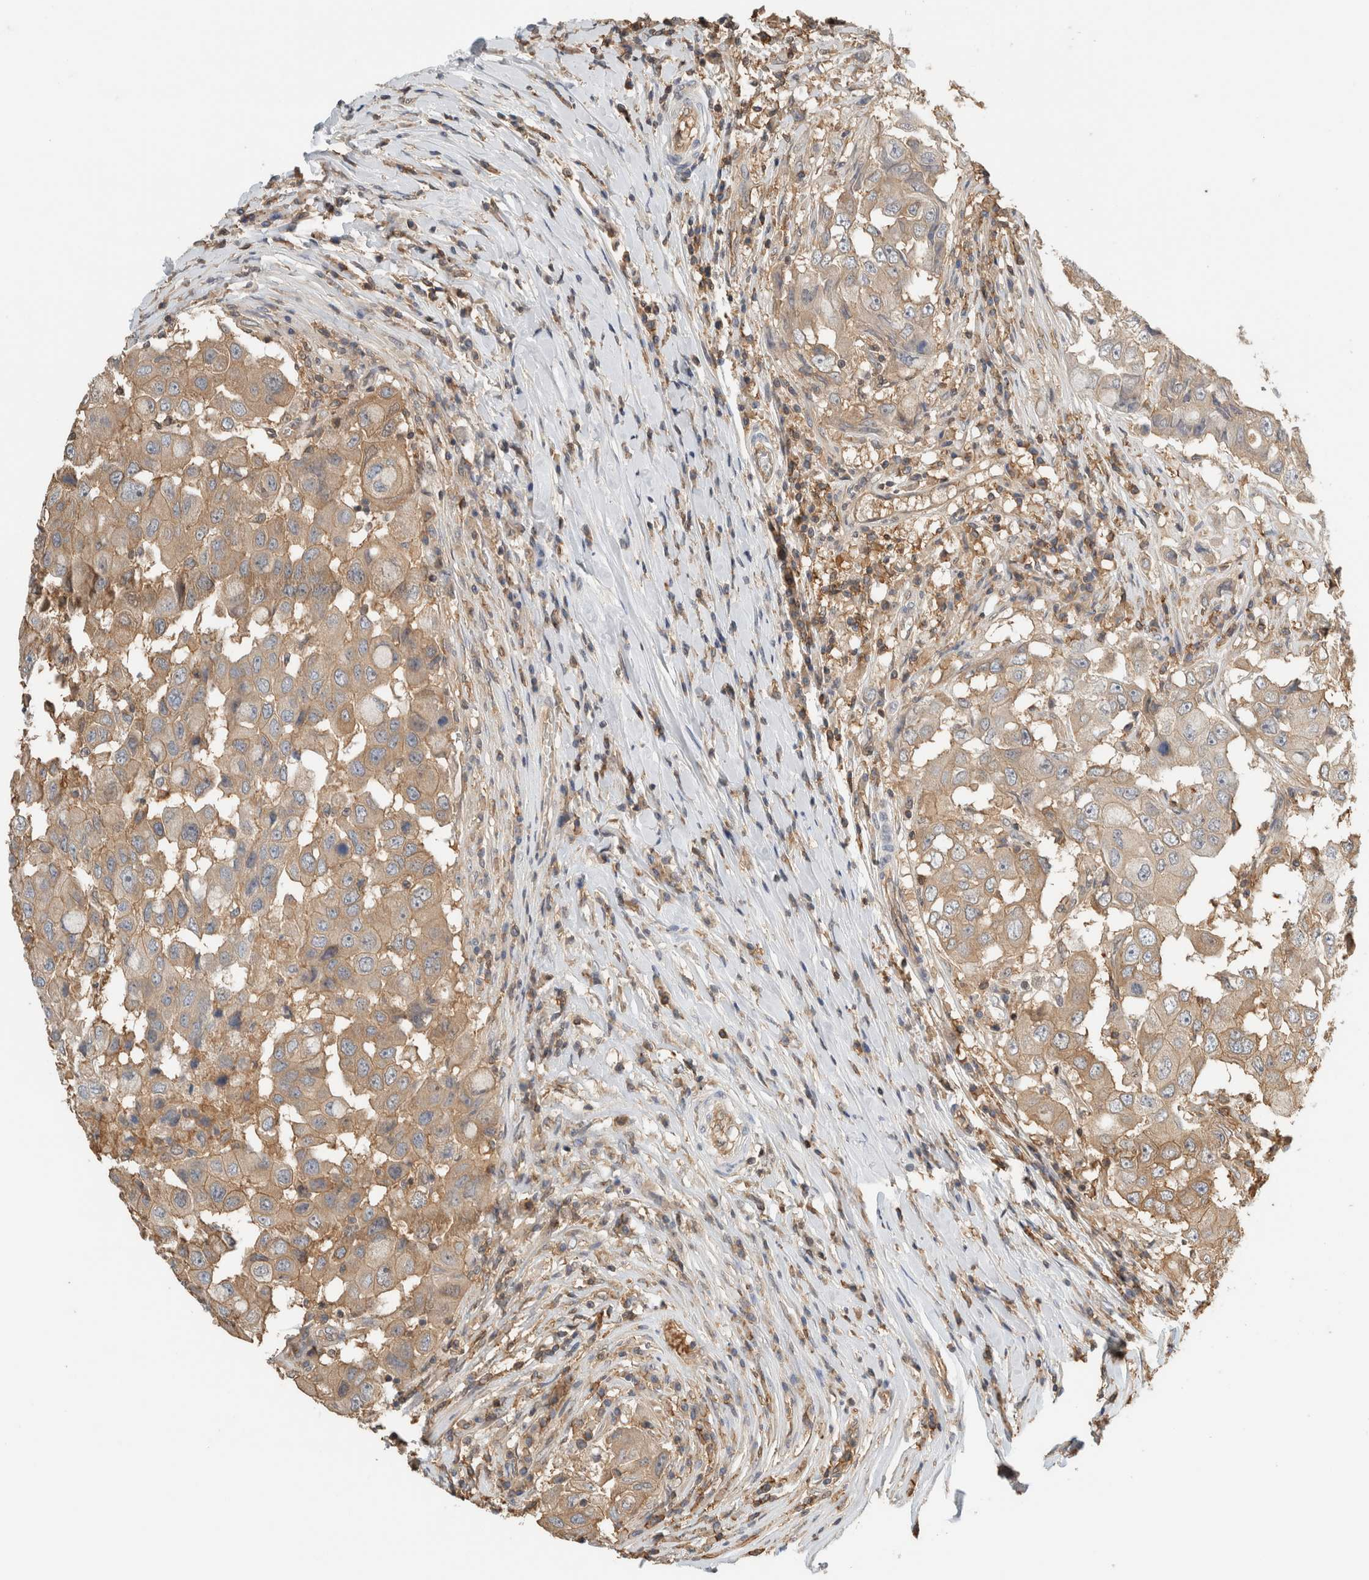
{"staining": {"intensity": "weak", "quantity": "25%-75%", "location": "cytoplasmic/membranous"}, "tissue": "breast cancer", "cell_type": "Tumor cells", "image_type": "cancer", "snomed": [{"axis": "morphology", "description": "Duct carcinoma"}, {"axis": "topography", "description": "Breast"}], "caption": "Immunohistochemical staining of human infiltrating ductal carcinoma (breast) displays low levels of weak cytoplasmic/membranous staining in about 25%-75% of tumor cells.", "gene": "PFDN4", "patient": {"sex": "female", "age": 27}}